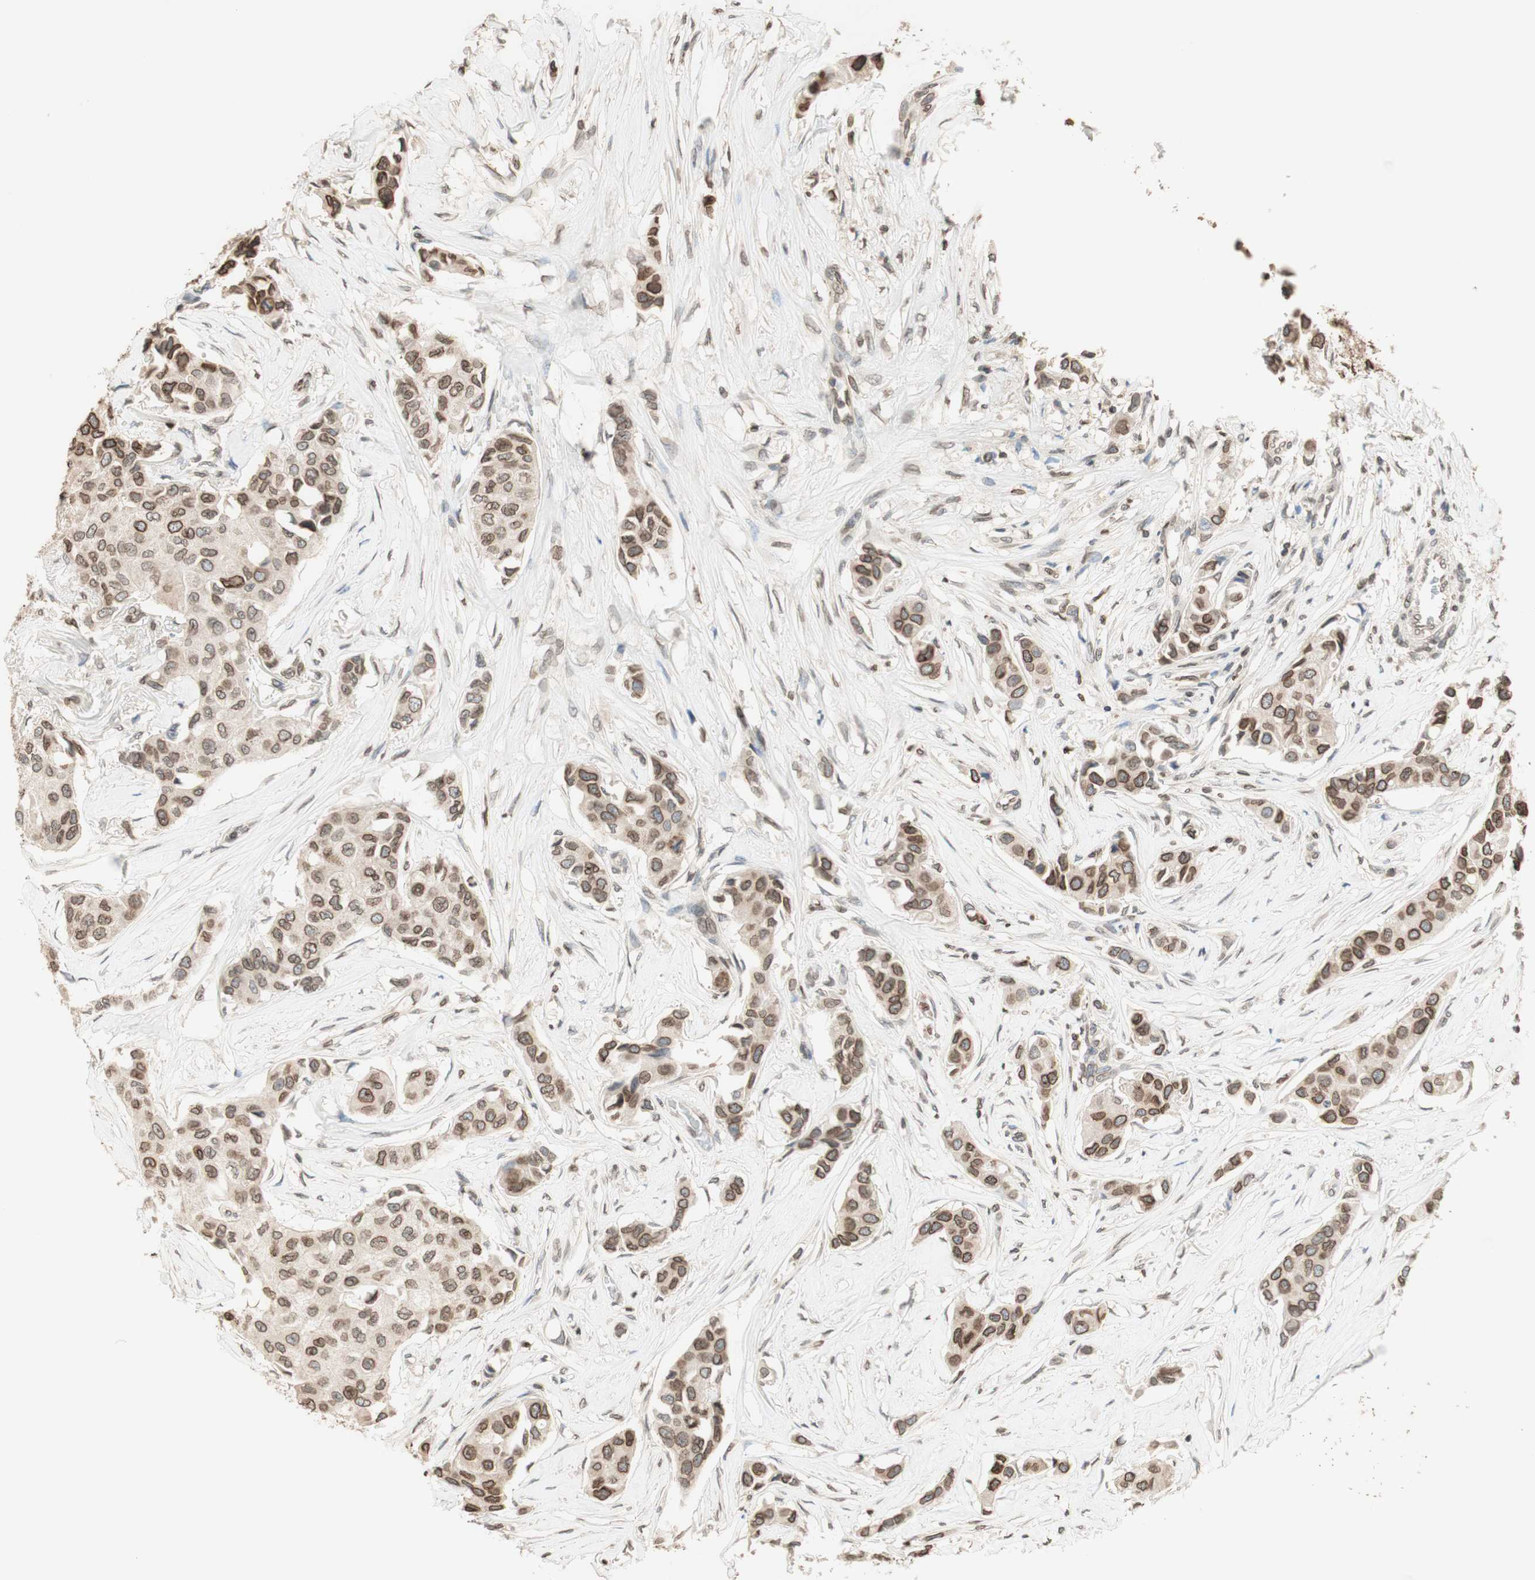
{"staining": {"intensity": "moderate", "quantity": ">75%", "location": "cytoplasmic/membranous,nuclear"}, "tissue": "breast cancer", "cell_type": "Tumor cells", "image_type": "cancer", "snomed": [{"axis": "morphology", "description": "Duct carcinoma"}, {"axis": "topography", "description": "Breast"}], "caption": "High-magnification brightfield microscopy of breast cancer stained with DAB (3,3'-diaminobenzidine) (brown) and counterstained with hematoxylin (blue). tumor cells exhibit moderate cytoplasmic/membranous and nuclear expression is identified in approximately>75% of cells.", "gene": "TMPO", "patient": {"sex": "female", "age": 80}}